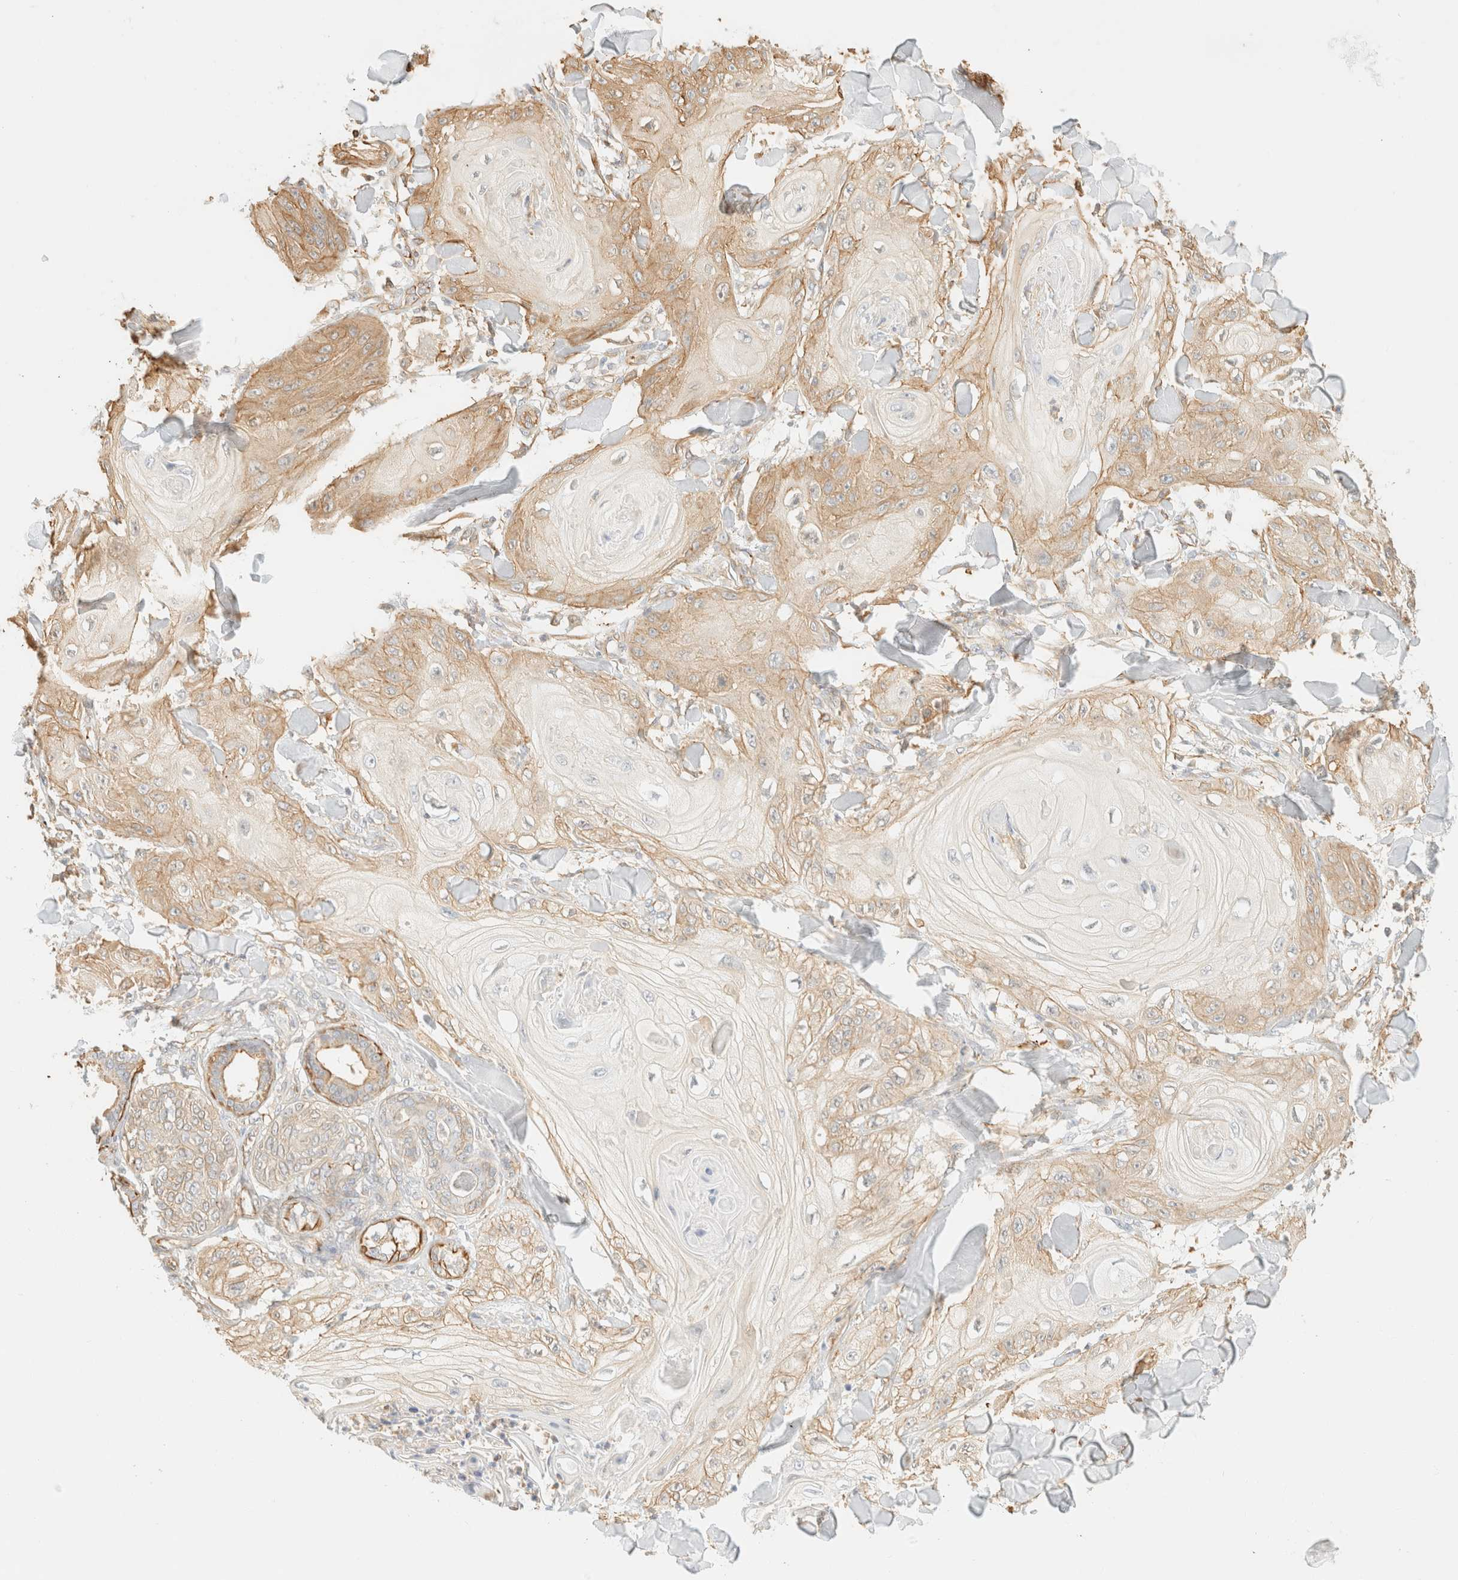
{"staining": {"intensity": "weak", "quantity": "25%-75%", "location": "cytoplasmic/membranous"}, "tissue": "skin cancer", "cell_type": "Tumor cells", "image_type": "cancer", "snomed": [{"axis": "morphology", "description": "Squamous cell carcinoma, NOS"}, {"axis": "topography", "description": "Skin"}], "caption": "Brown immunohistochemical staining in human skin cancer (squamous cell carcinoma) displays weak cytoplasmic/membranous expression in about 25%-75% of tumor cells.", "gene": "OTOP2", "patient": {"sex": "male", "age": 74}}